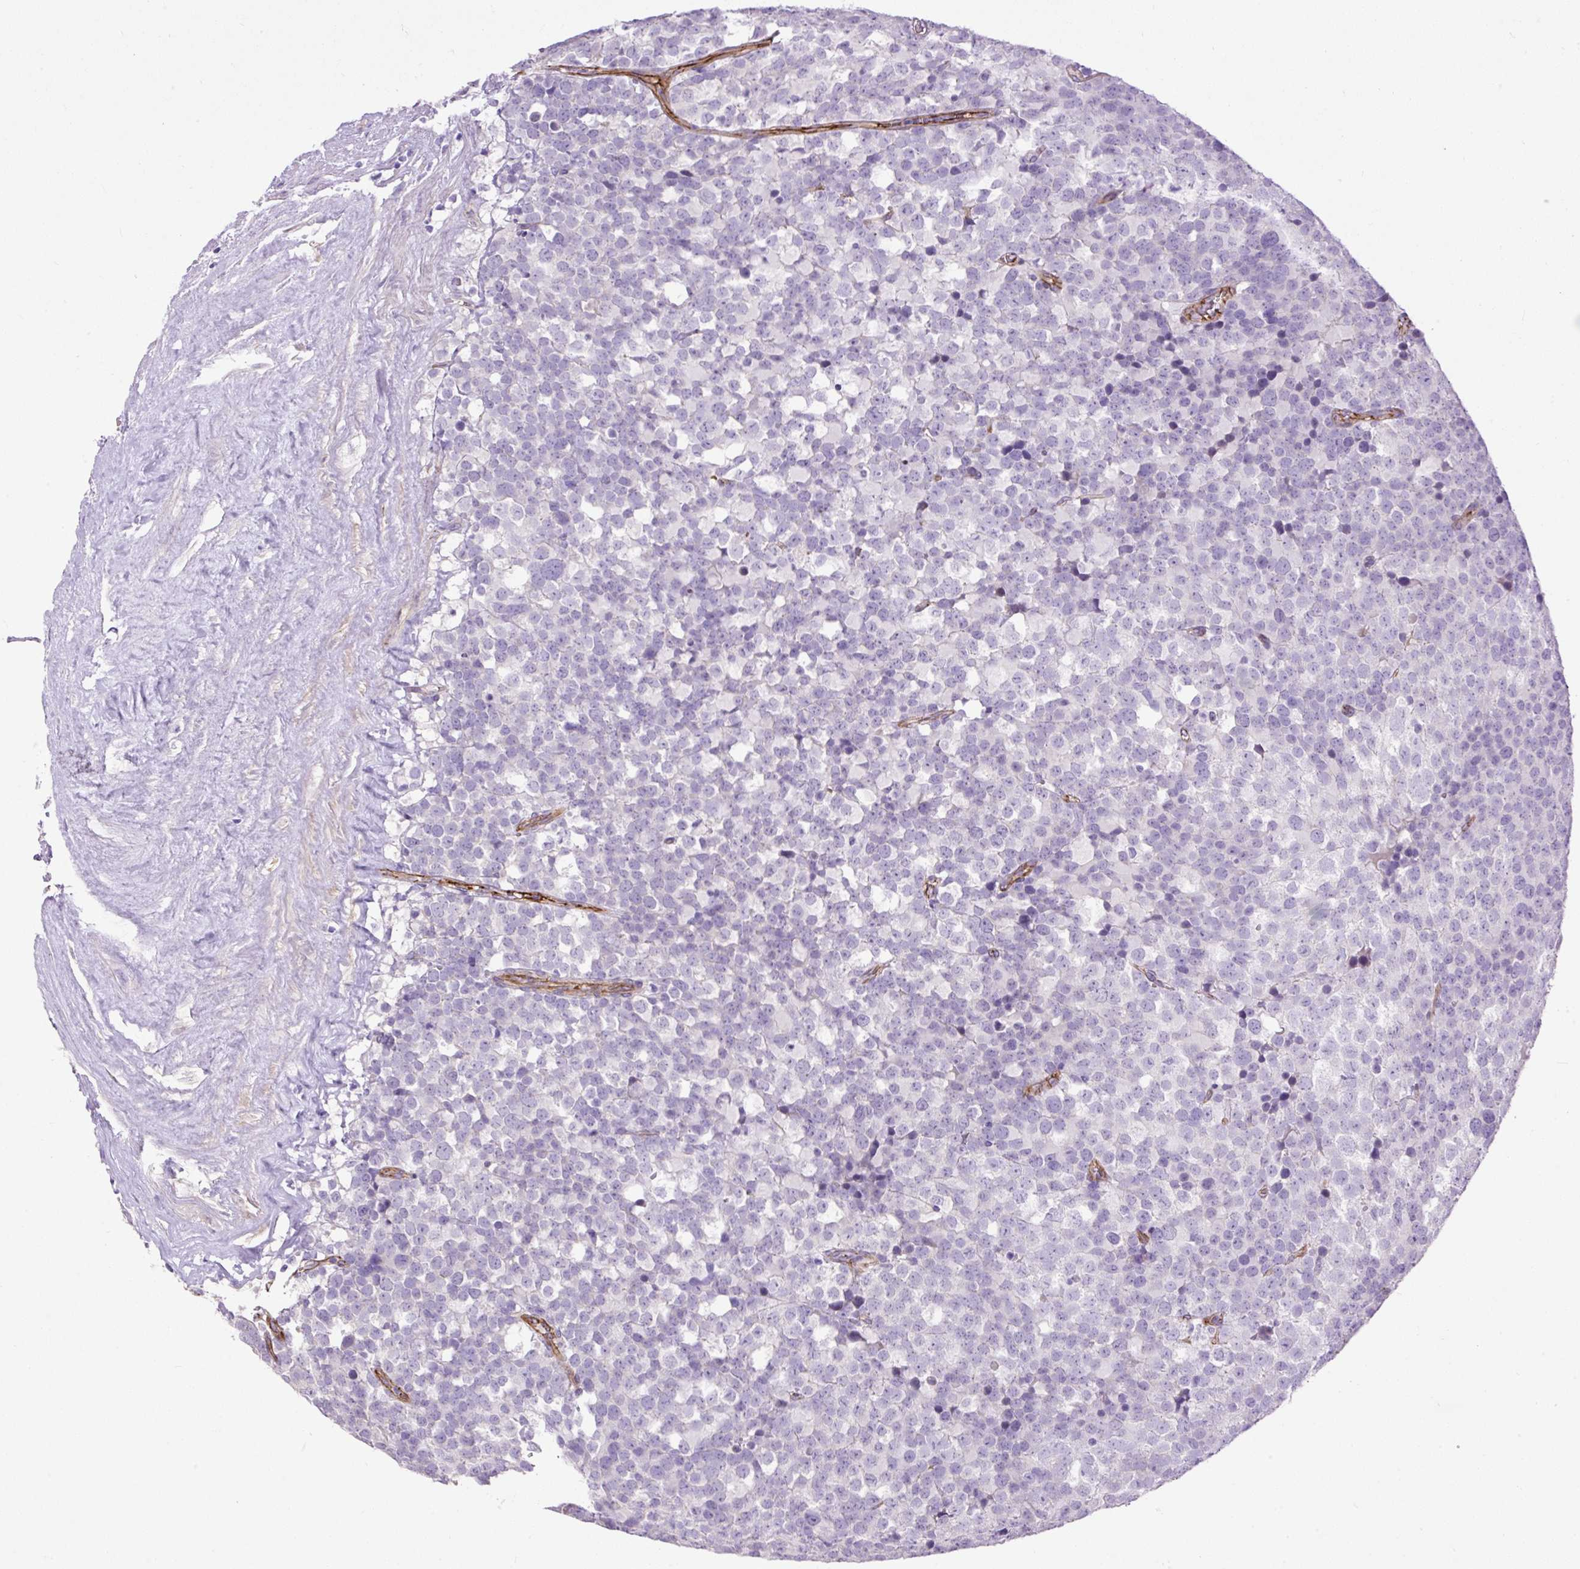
{"staining": {"intensity": "negative", "quantity": "none", "location": "none"}, "tissue": "testis cancer", "cell_type": "Tumor cells", "image_type": "cancer", "snomed": [{"axis": "morphology", "description": "Seminoma, NOS"}, {"axis": "topography", "description": "Testis"}], "caption": "DAB immunohistochemical staining of human testis cancer displays no significant expression in tumor cells.", "gene": "MAGEB16", "patient": {"sex": "male", "age": 71}}